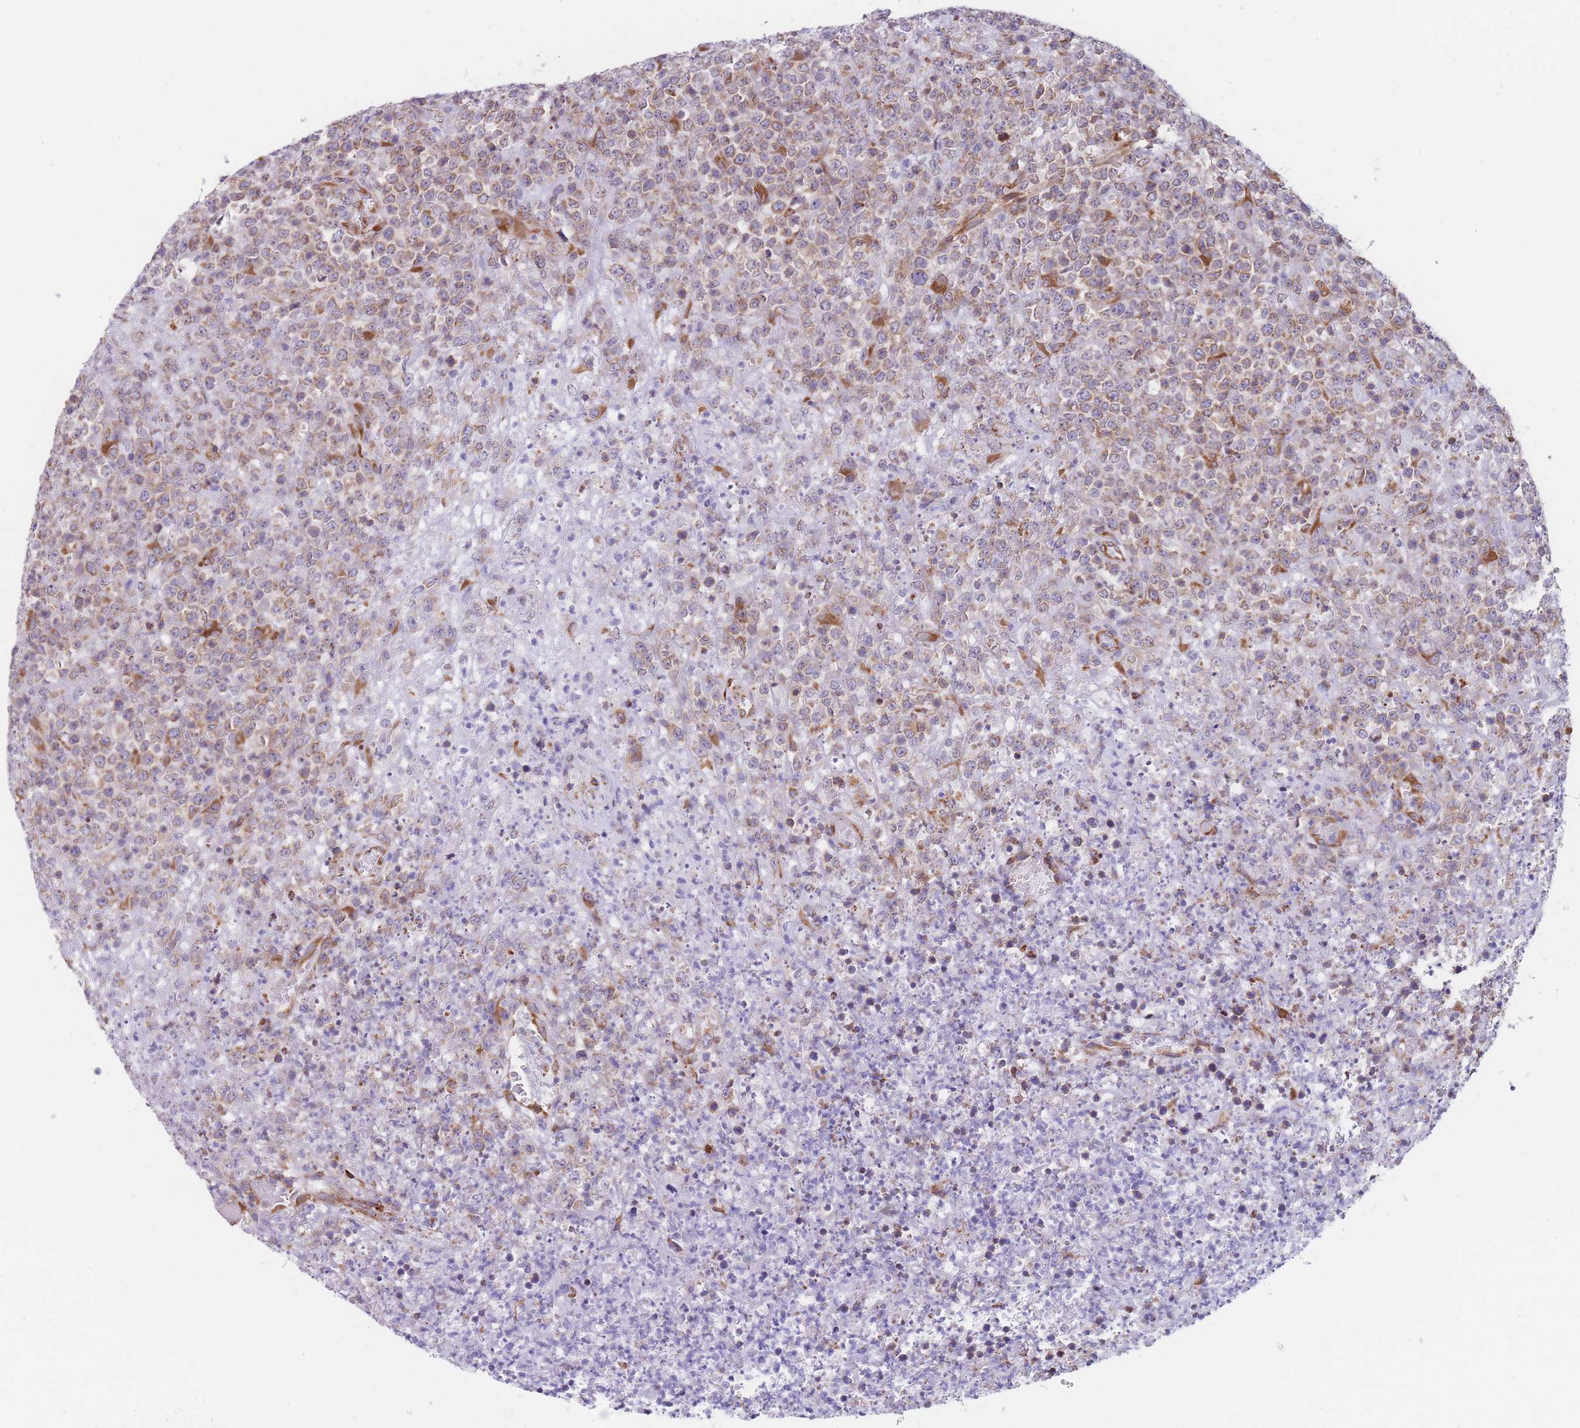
{"staining": {"intensity": "moderate", "quantity": ">75%", "location": "cytoplasmic/membranous"}, "tissue": "lymphoma", "cell_type": "Tumor cells", "image_type": "cancer", "snomed": [{"axis": "morphology", "description": "Malignant lymphoma, non-Hodgkin's type, High grade"}, {"axis": "topography", "description": "Colon"}], "caption": "Immunohistochemistry staining of malignant lymphoma, non-Hodgkin's type (high-grade), which displays medium levels of moderate cytoplasmic/membranous positivity in about >75% of tumor cells indicating moderate cytoplasmic/membranous protein expression. The staining was performed using DAB (brown) for protein detection and nuclei were counterstained in hematoxylin (blue).", "gene": "AK9", "patient": {"sex": "female", "age": 53}}